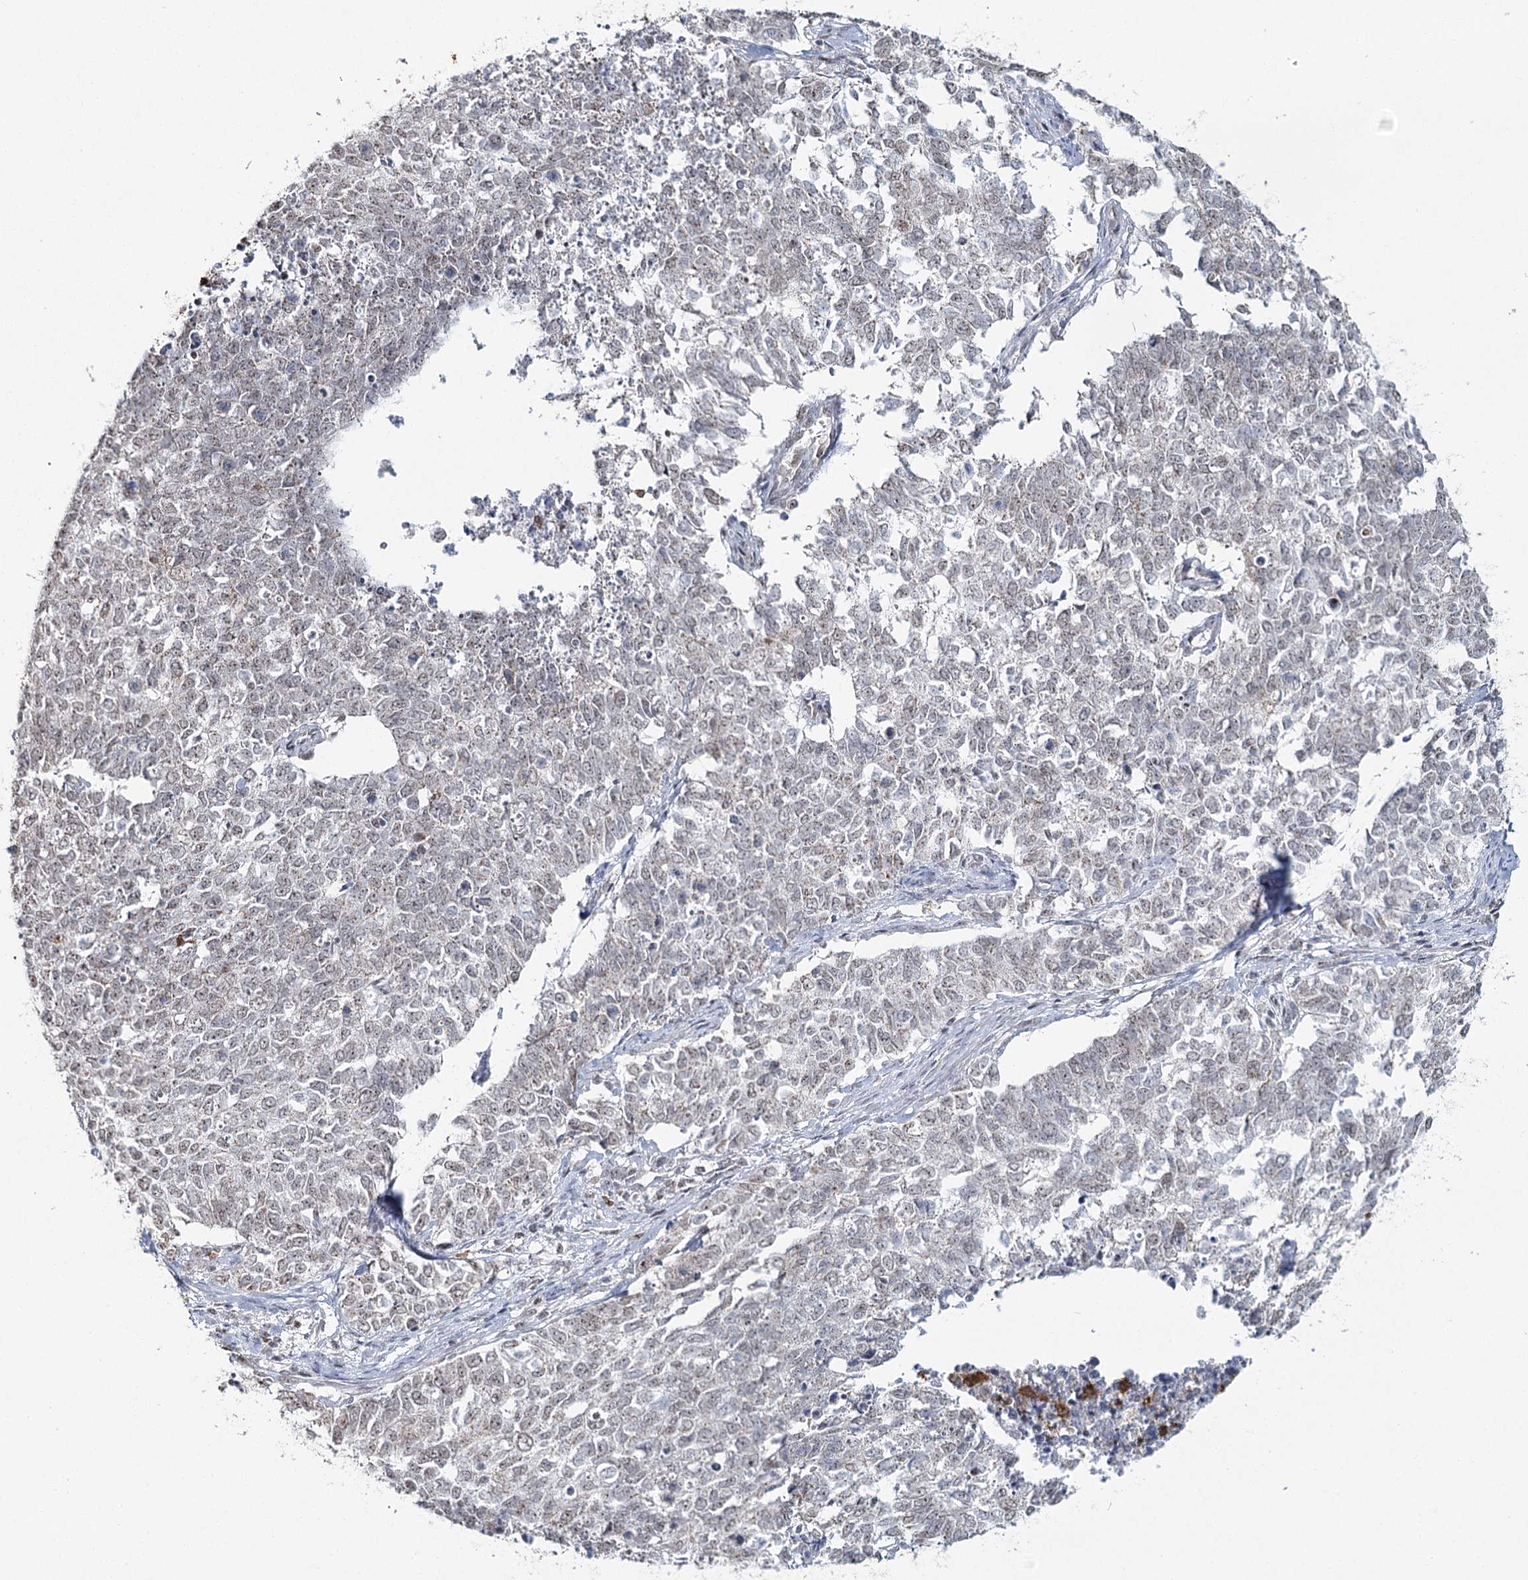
{"staining": {"intensity": "weak", "quantity": "<25%", "location": "nuclear"}, "tissue": "cervical cancer", "cell_type": "Tumor cells", "image_type": "cancer", "snomed": [{"axis": "morphology", "description": "Squamous cell carcinoma, NOS"}, {"axis": "topography", "description": "Cervix"}], "caption": "Immunohistochemistry image of neoplastic tissue: cervical squamous cell carcinoma stained with DAB displays no significant protein staining in tumor cells.", "gene": "ATAD1", "patient": {"sex": "female", "age": 63}}